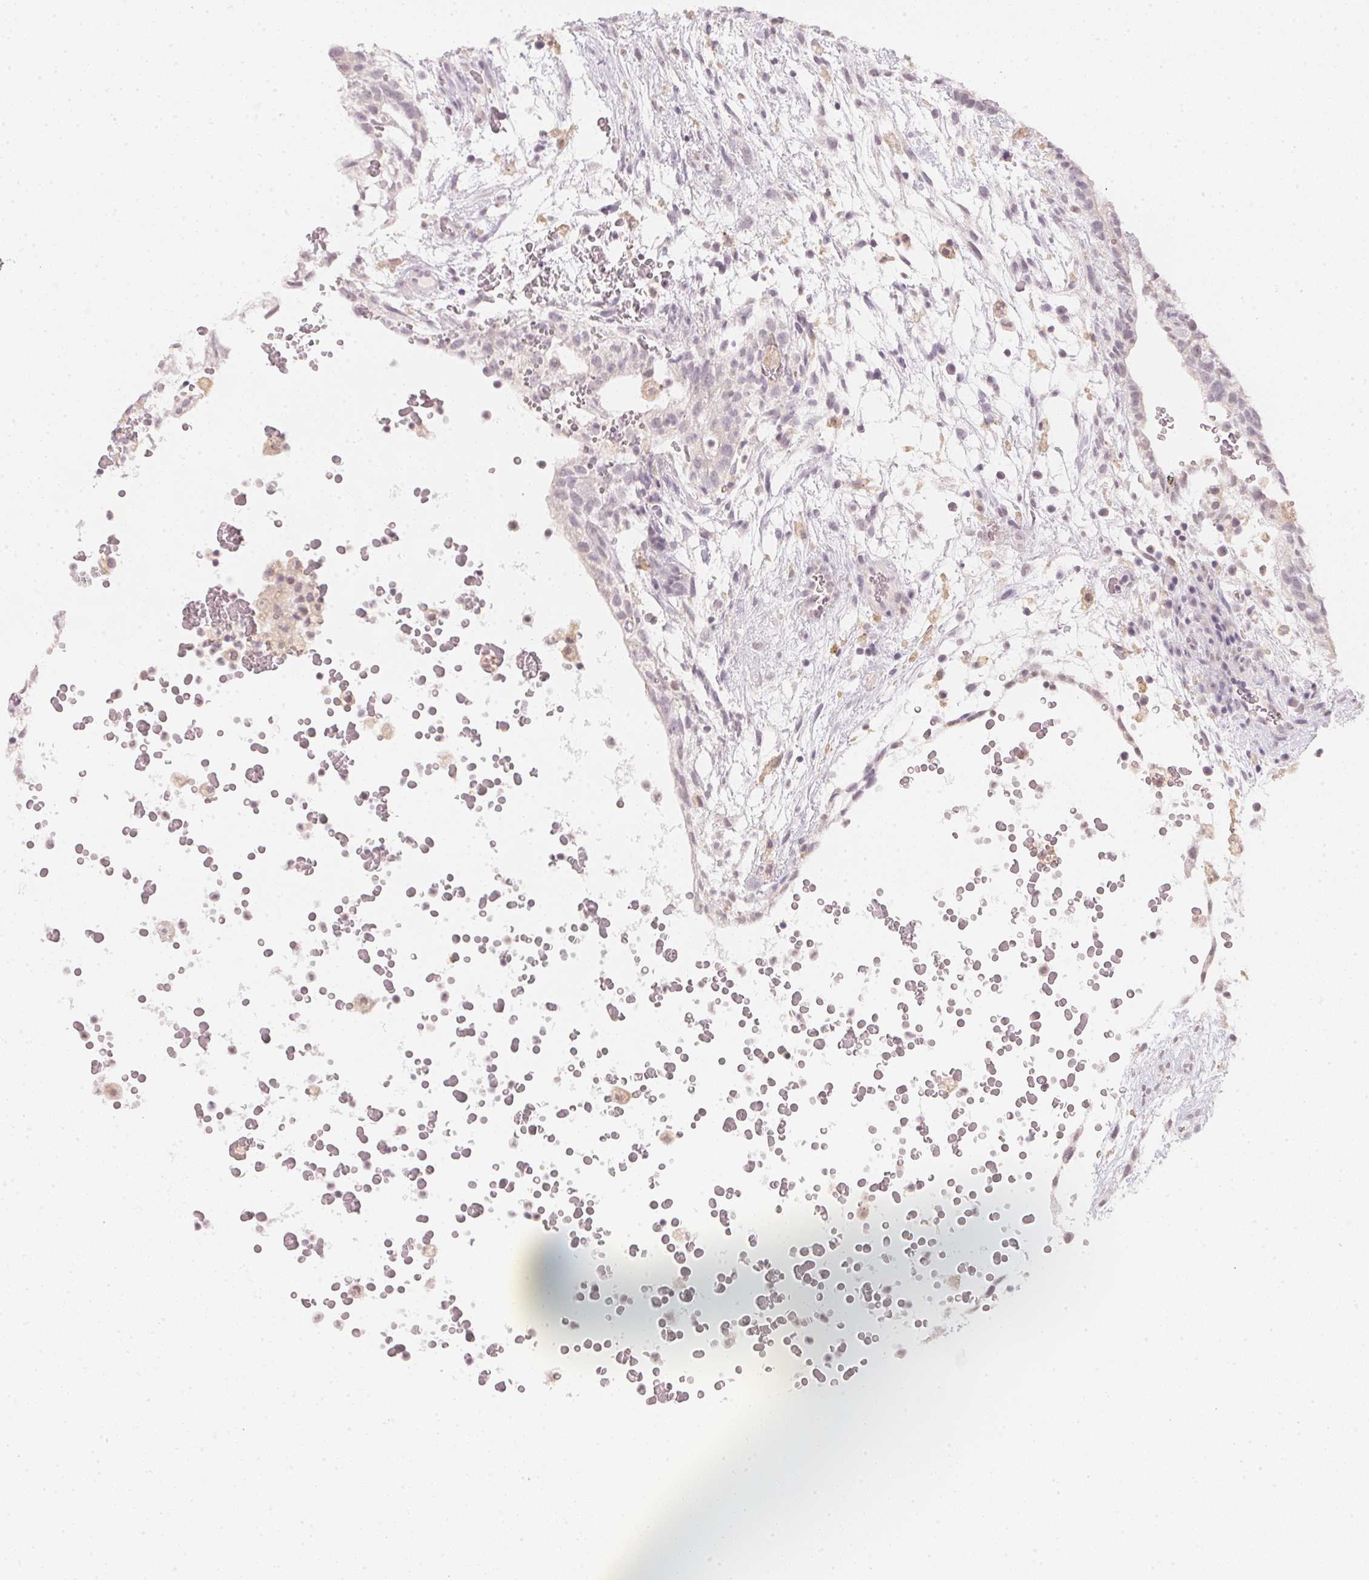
{"staining": {"intensity": "negative", "quantity": "none", "location": "none"}, "tissue": "testis cancer", "cell_type": "Tumor cells", "image_type": "cancer", "snomed": [{"axis": "morphology", "description": "Normal tissue, NOS"}, {"axis": "morphology", "description": "Carcinoma, Embryonal, NOS"}, {"axis": "topography", "description": "Testis"}], "caption": "A micrograph of human testis embryonal carcinoma is negative for staining in tumor cells. (DAB IHC, high magnification).", "gene": "CFAP276", "patient": {"sex": "male", "age": 32}}